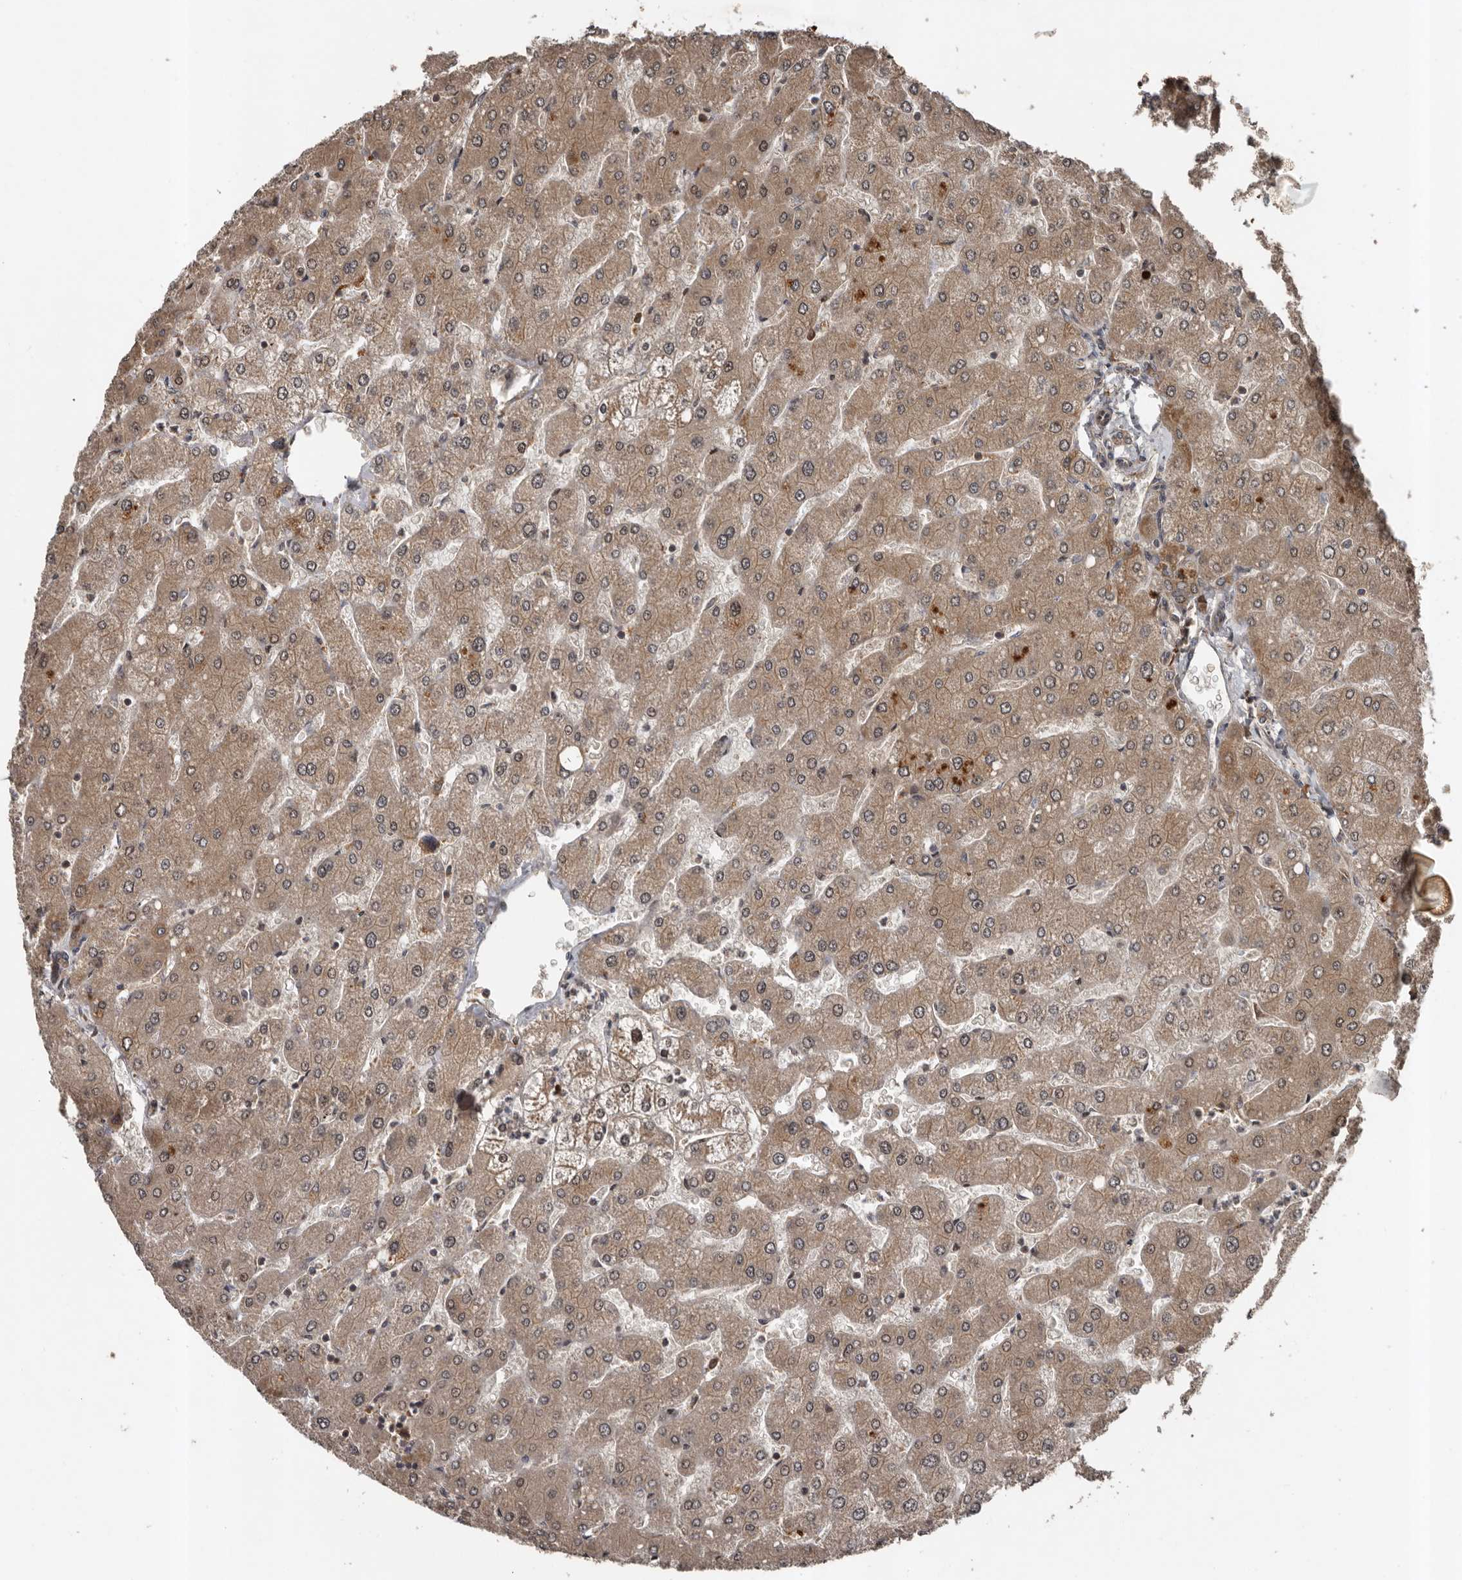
{"staining": {"intensity": "moderate", "quantity": ">75%", "location": "cytoplasmic/membranous"}, "tissue": "liver", "cell_type": "Cholangiocytes", "image_type": "normal", "snomed": [{"axis": "morphology", "description": "Normal tissue, NOS"}, {"axis": "topography", "description": "Liver"}], "caption": "Protein staining of benign liver displays moderate cytoplasmic/membranous positivity in about >75% of cholangiocytes. (DAB (3,3'-diaminobenzidine) IHC, brown staining for protein, blue staining for nuclei).", "gene": "CCDC190", "patient": {"sex": "male", "age": 55}}